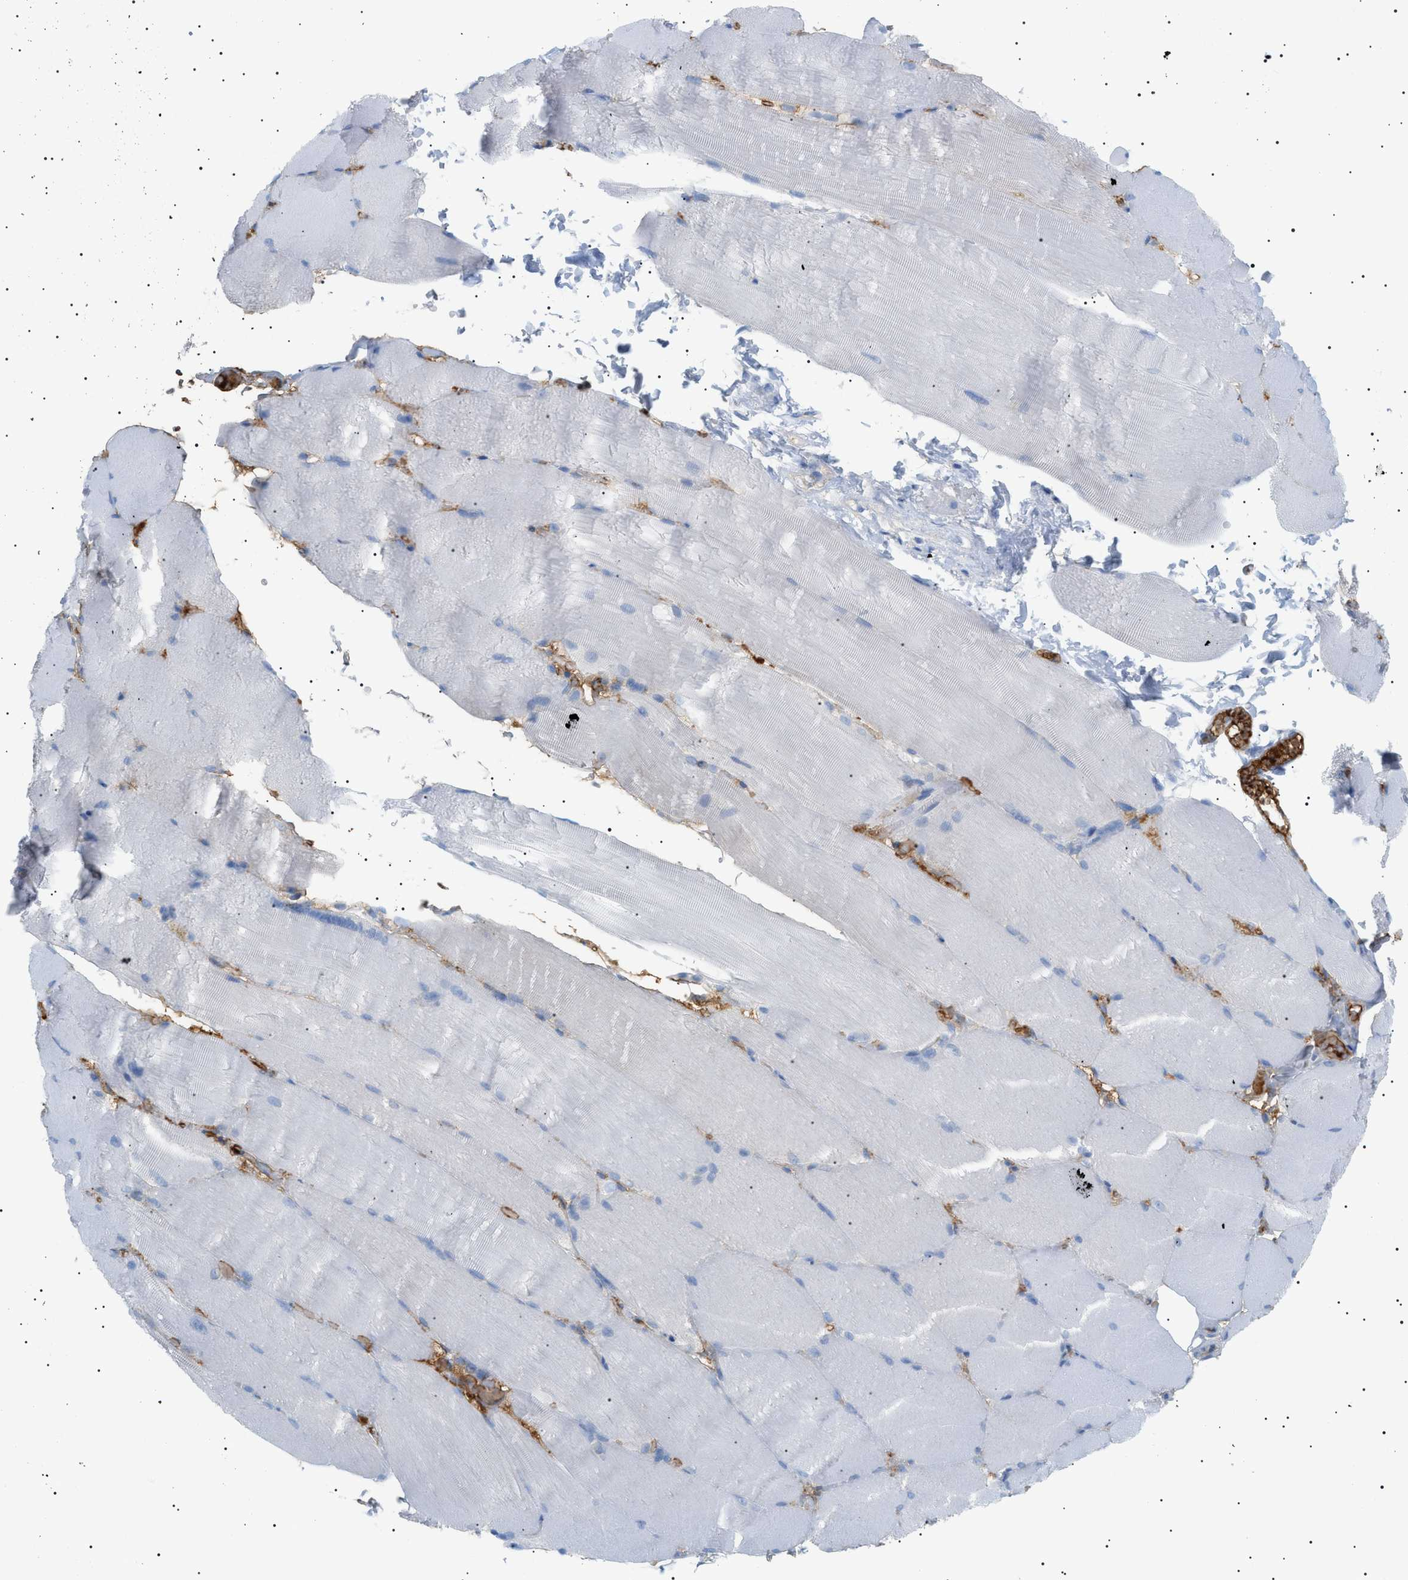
{"staining": {"intensity": "negative", "quantity": "none", "location": "none"}, "tissue": "skeletal muscle", "cell_type": "Myocytes", "image_type": "normal", "snomed": [{"axis": "morphology", "description": "Normal tissue, NOS"}, {"axis": "topography", "description": "Skin"}, {"axis": "topography", "description": "Skeletal muscle"}], "caption": "IHC histopathology image of benign skeletal muscle: human skeletal muscle stained with DAB (3,3'-diaminobenzidine) shows no significant protein positivity in myocytes.", "gene": "LPA", "patient": {"sex": "male", "age": 83}}